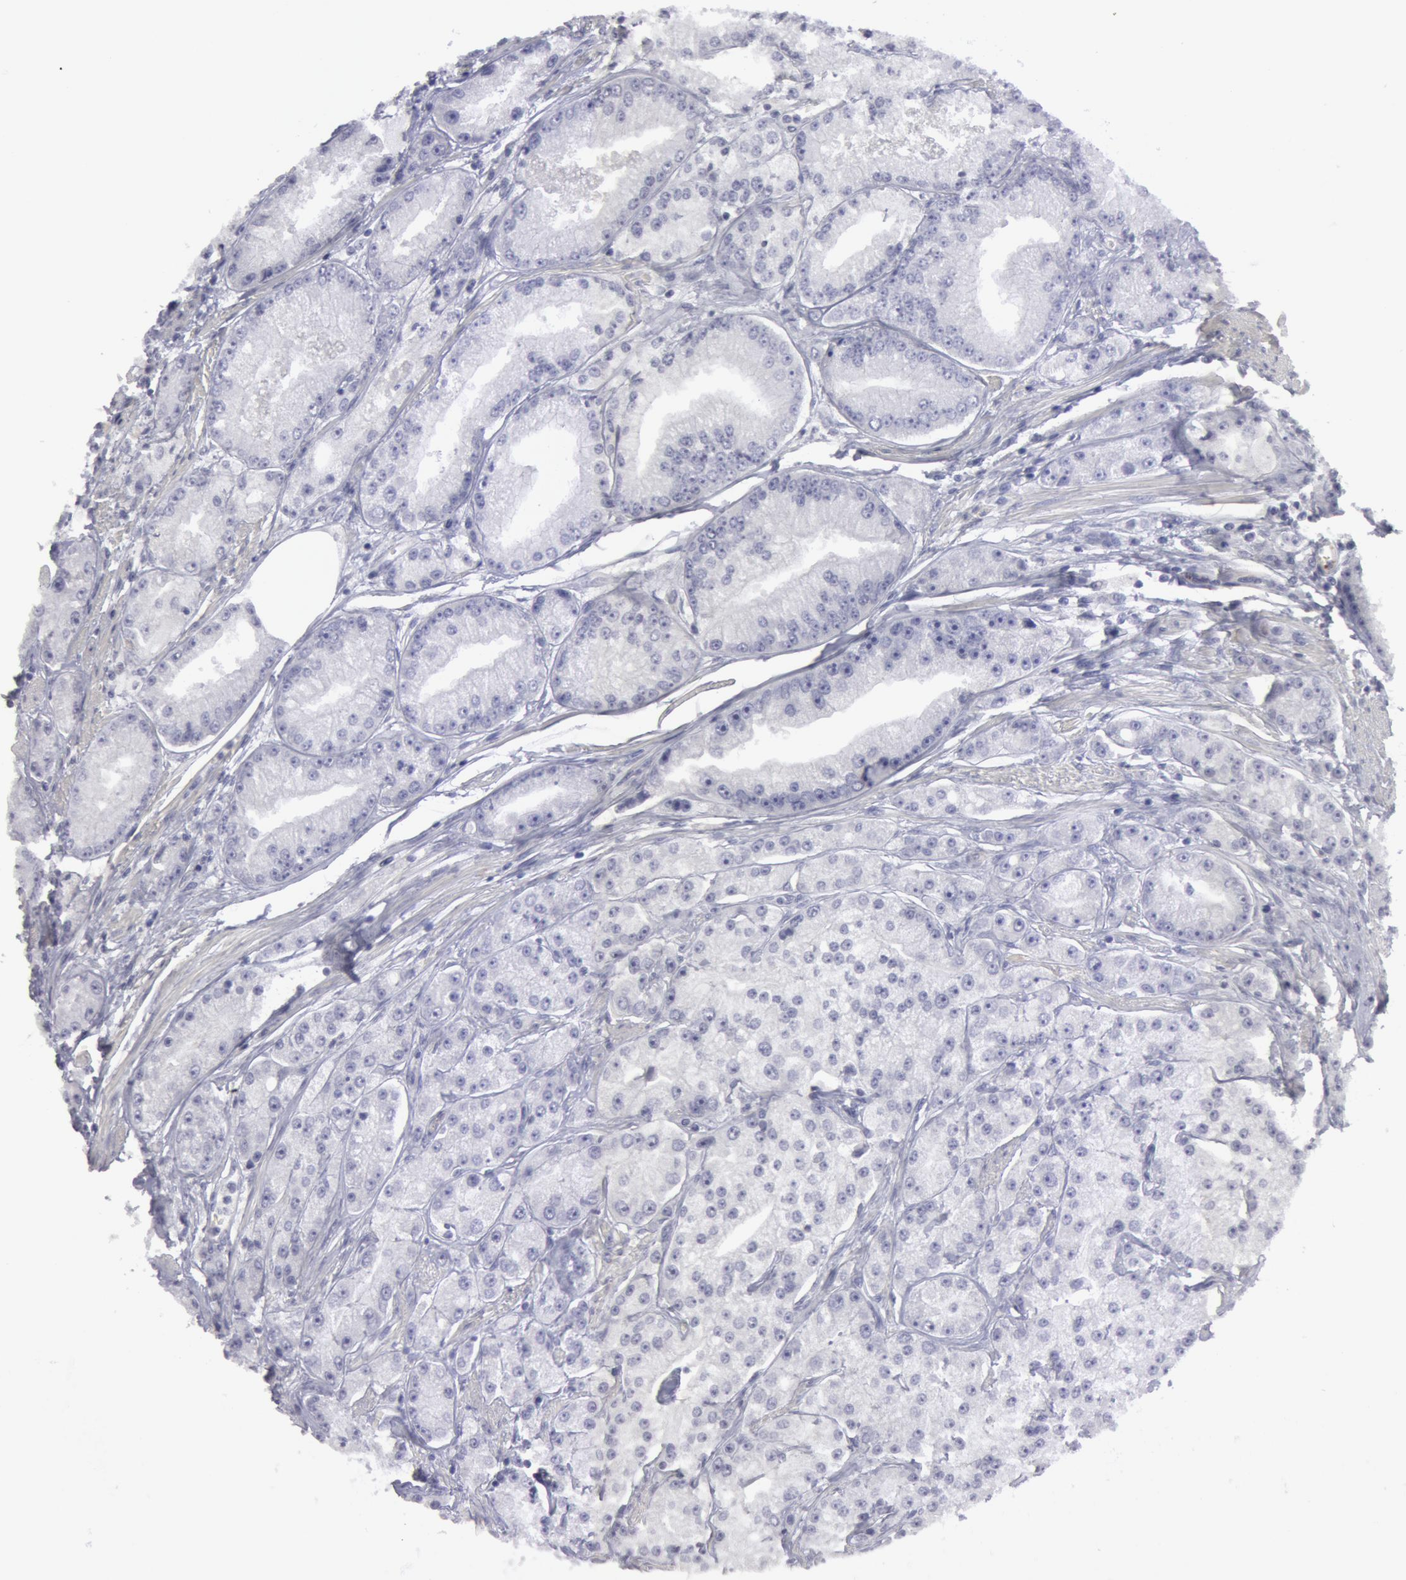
{"staining": {"intensity": "negative", "quantity": "none", "location": "none"}, "tissue": "prostate cancer", "cell_type": "Tumor cells", "image_type": "cancer", "snomed": [{"axis": "morphology", "description": "Adenocarcinoma, Medium grade"}, {"axis": "topography", "description": "Prostate"}], "caption": "The micrograph reveals no staining of tumor cells in prostate cancer (medium-grade adenocarcinoma). (IHC, brightfield microscopy, high magnification).", "gene": "SMC1B", "patient": {"sex": "male", "age": 72}}